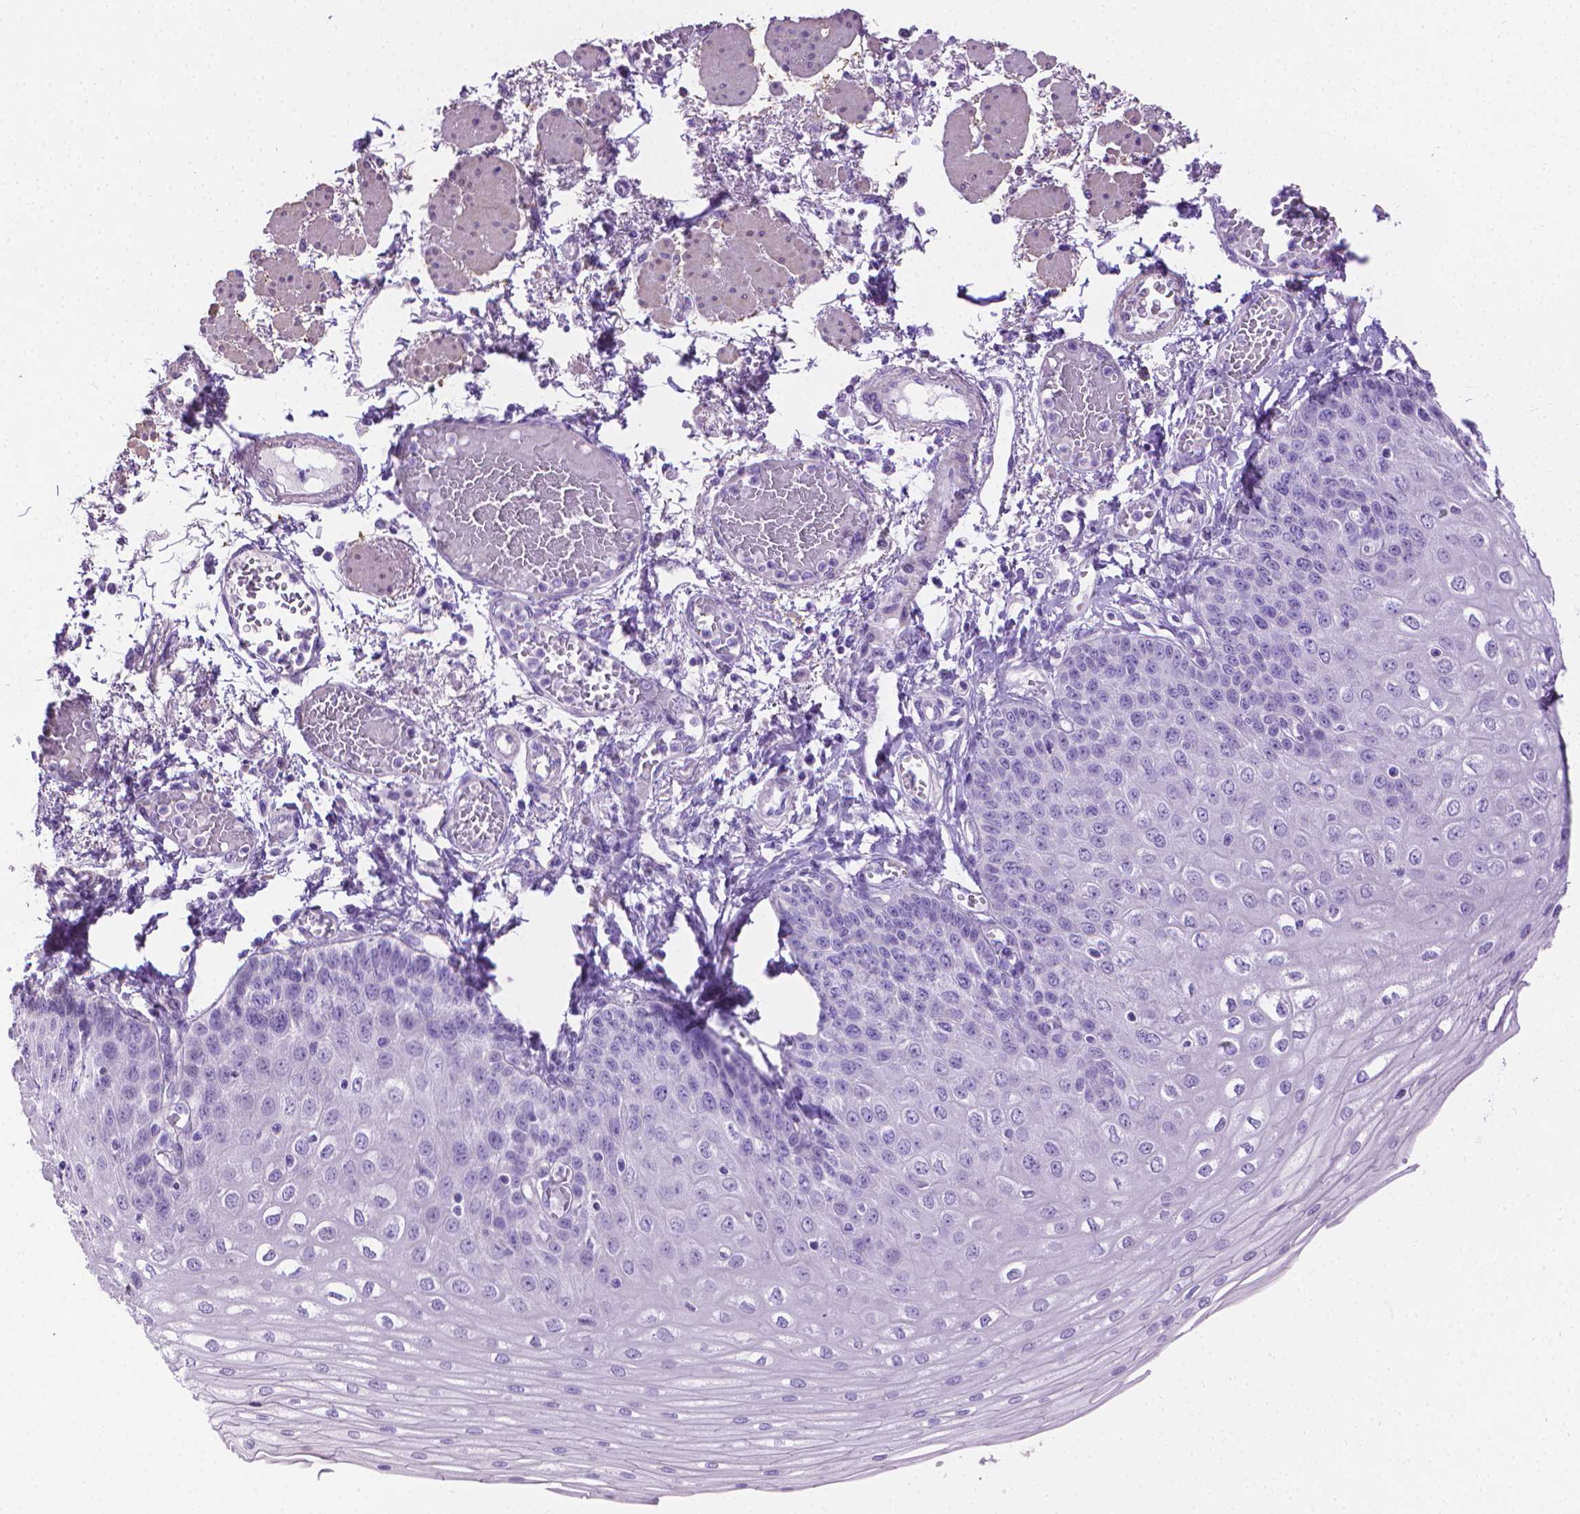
{"staining": {"intensity": "negative", "quantity": "none", "location": "none"}, "tissue": "esophagus", "cell_type": "Squamous epithelial cells", "image_type": "normal", "snomed": [{"axis": "morphology", "description": "Normal tissue, NOS"}, {"axis": "morphology", "description": "Adenocarcinoma, NOS"}, {"axis": "topography", "description": "Esophagus"}], "caption": "An immunohistochemistry micrograph of unremarkable esophagus is shown. There is no staining in squamous epithelial cells of esophagus. (Stains: DAB immunohistochemistry with hematoxylin counter stain, Microscopy: brightfield microscopy at high magnification).", "gene": "PNMA2", "patient": {"sex": "male", "age": 81}}